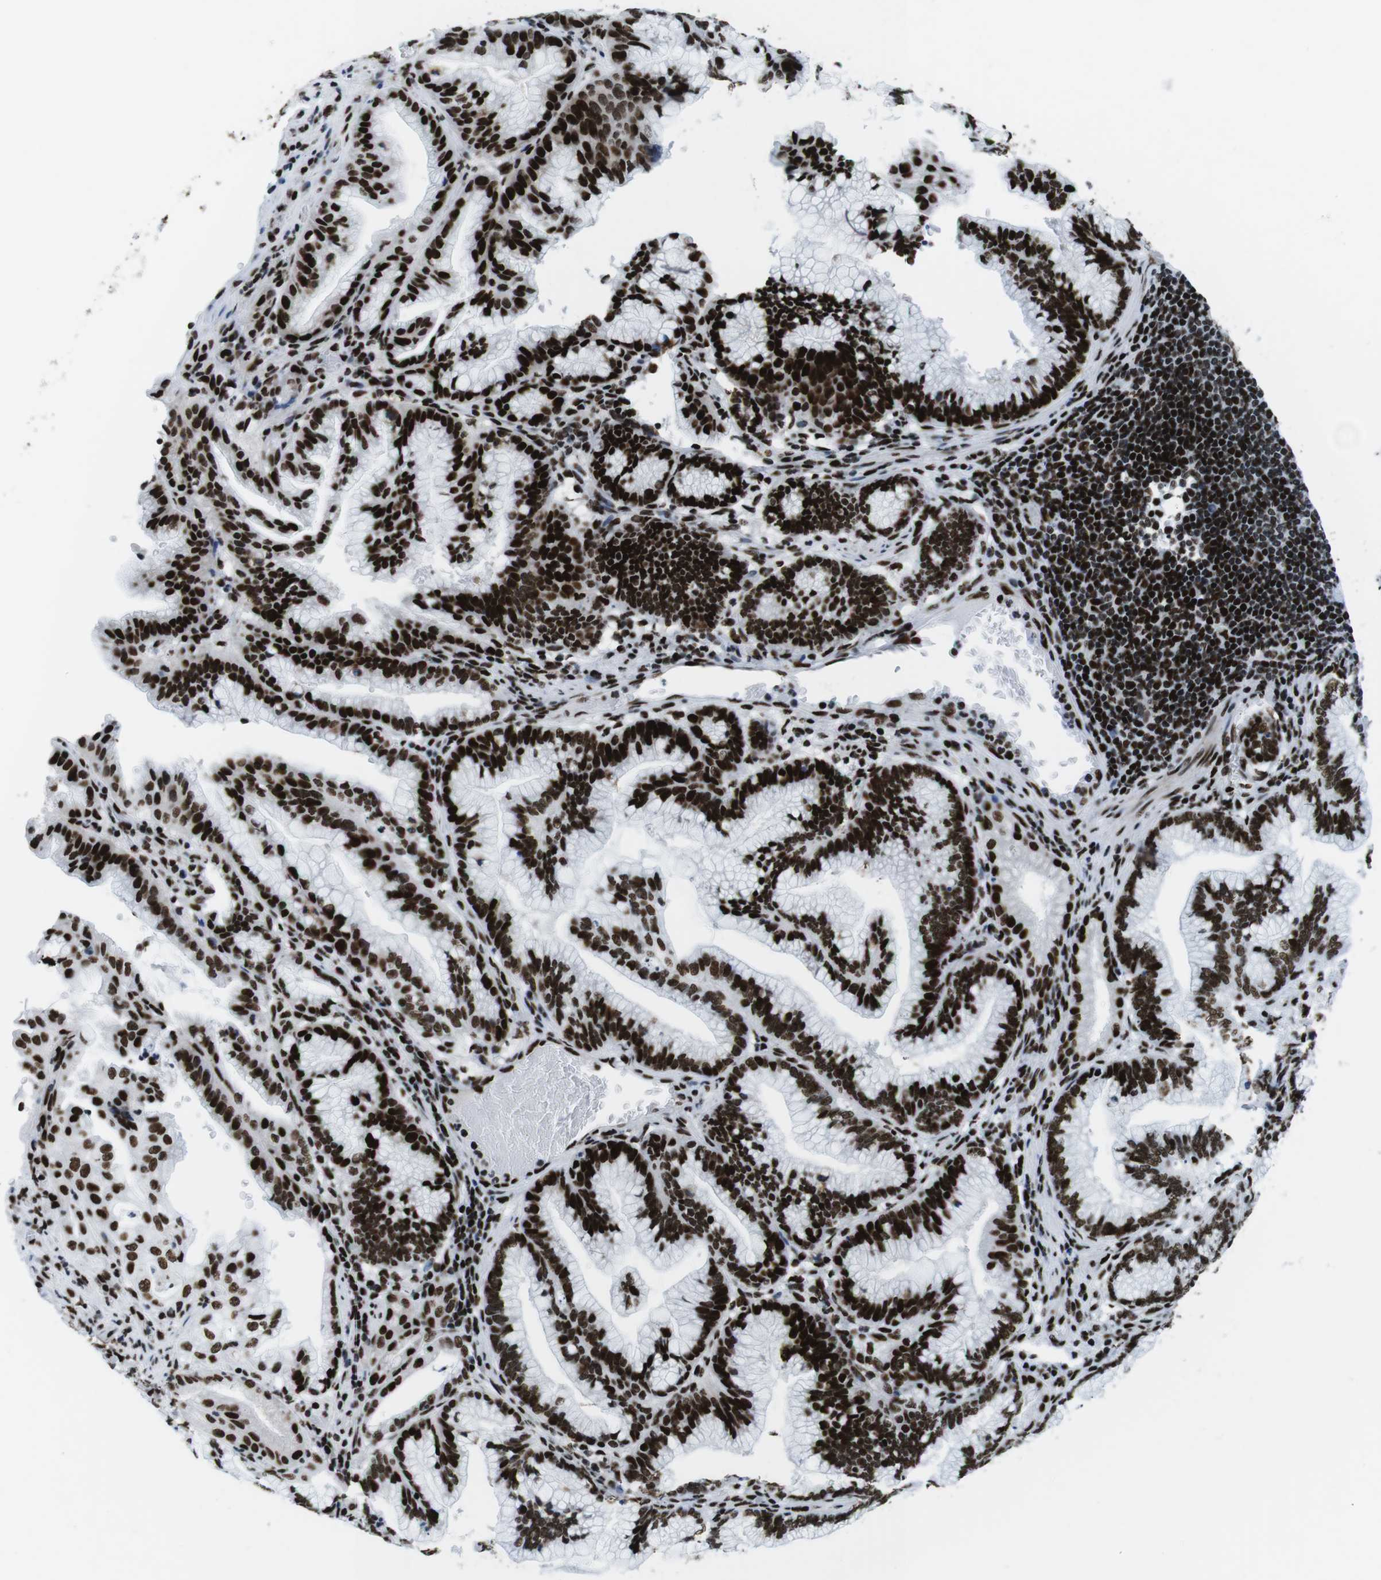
{"staining": {"intensity": "strong", "quantity": ">75%", "location": "nuclear"}, "tissue": "pancreatic cancer", "cell_type": "Tumor cells", "image_type": "cancer", "snomed": [{"axis": "morphology", "description": "Adenocarcinoma, NOS"}, {"axis": "topography", "description": "Pancreas"}], "caption": "Human pancreatic adenocarcinoma stained with a protein marker displays strong staining in tumor cells.", "gene": "CITED2", "patient": {"sex": "female", "age": 64}}